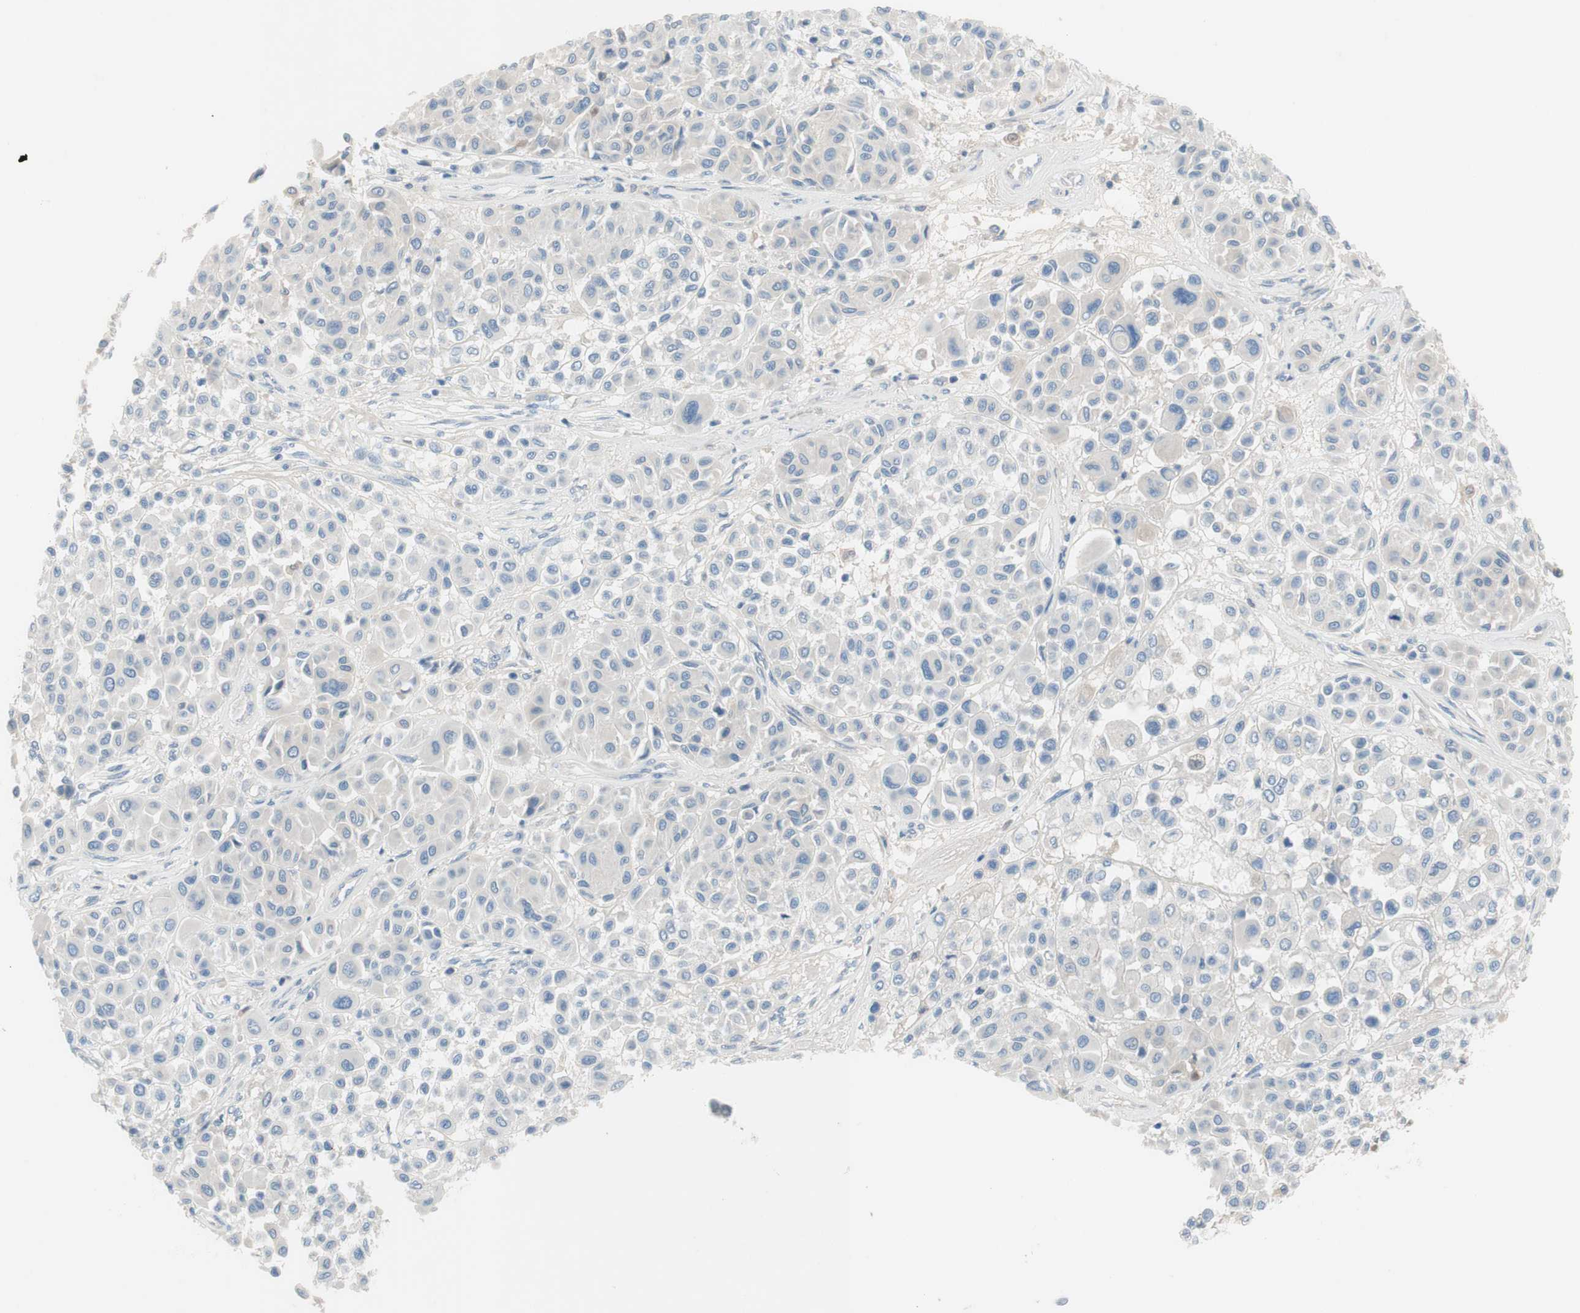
{"staining": {"intensity": "negative", "quantity": "none", "location": "none"}, "tissue": "melanoma", "cell_type": "Tumor cells", "image_type": "cancer", "snomed": [{"axis": "morphology", "description": "Malignant melanoma, Metastatic site"}, {"axis": "topography", "description": "Soft tissue"}], "caption": "Image shows no significant protein staining in tumor cells of melanoma. (Brightfield microscopy of DAB (3,3'-diaminobenzidine) IHC at high magnification).", "gene": "FDFT1", "patient": {"sex": "male", "age": 41}}